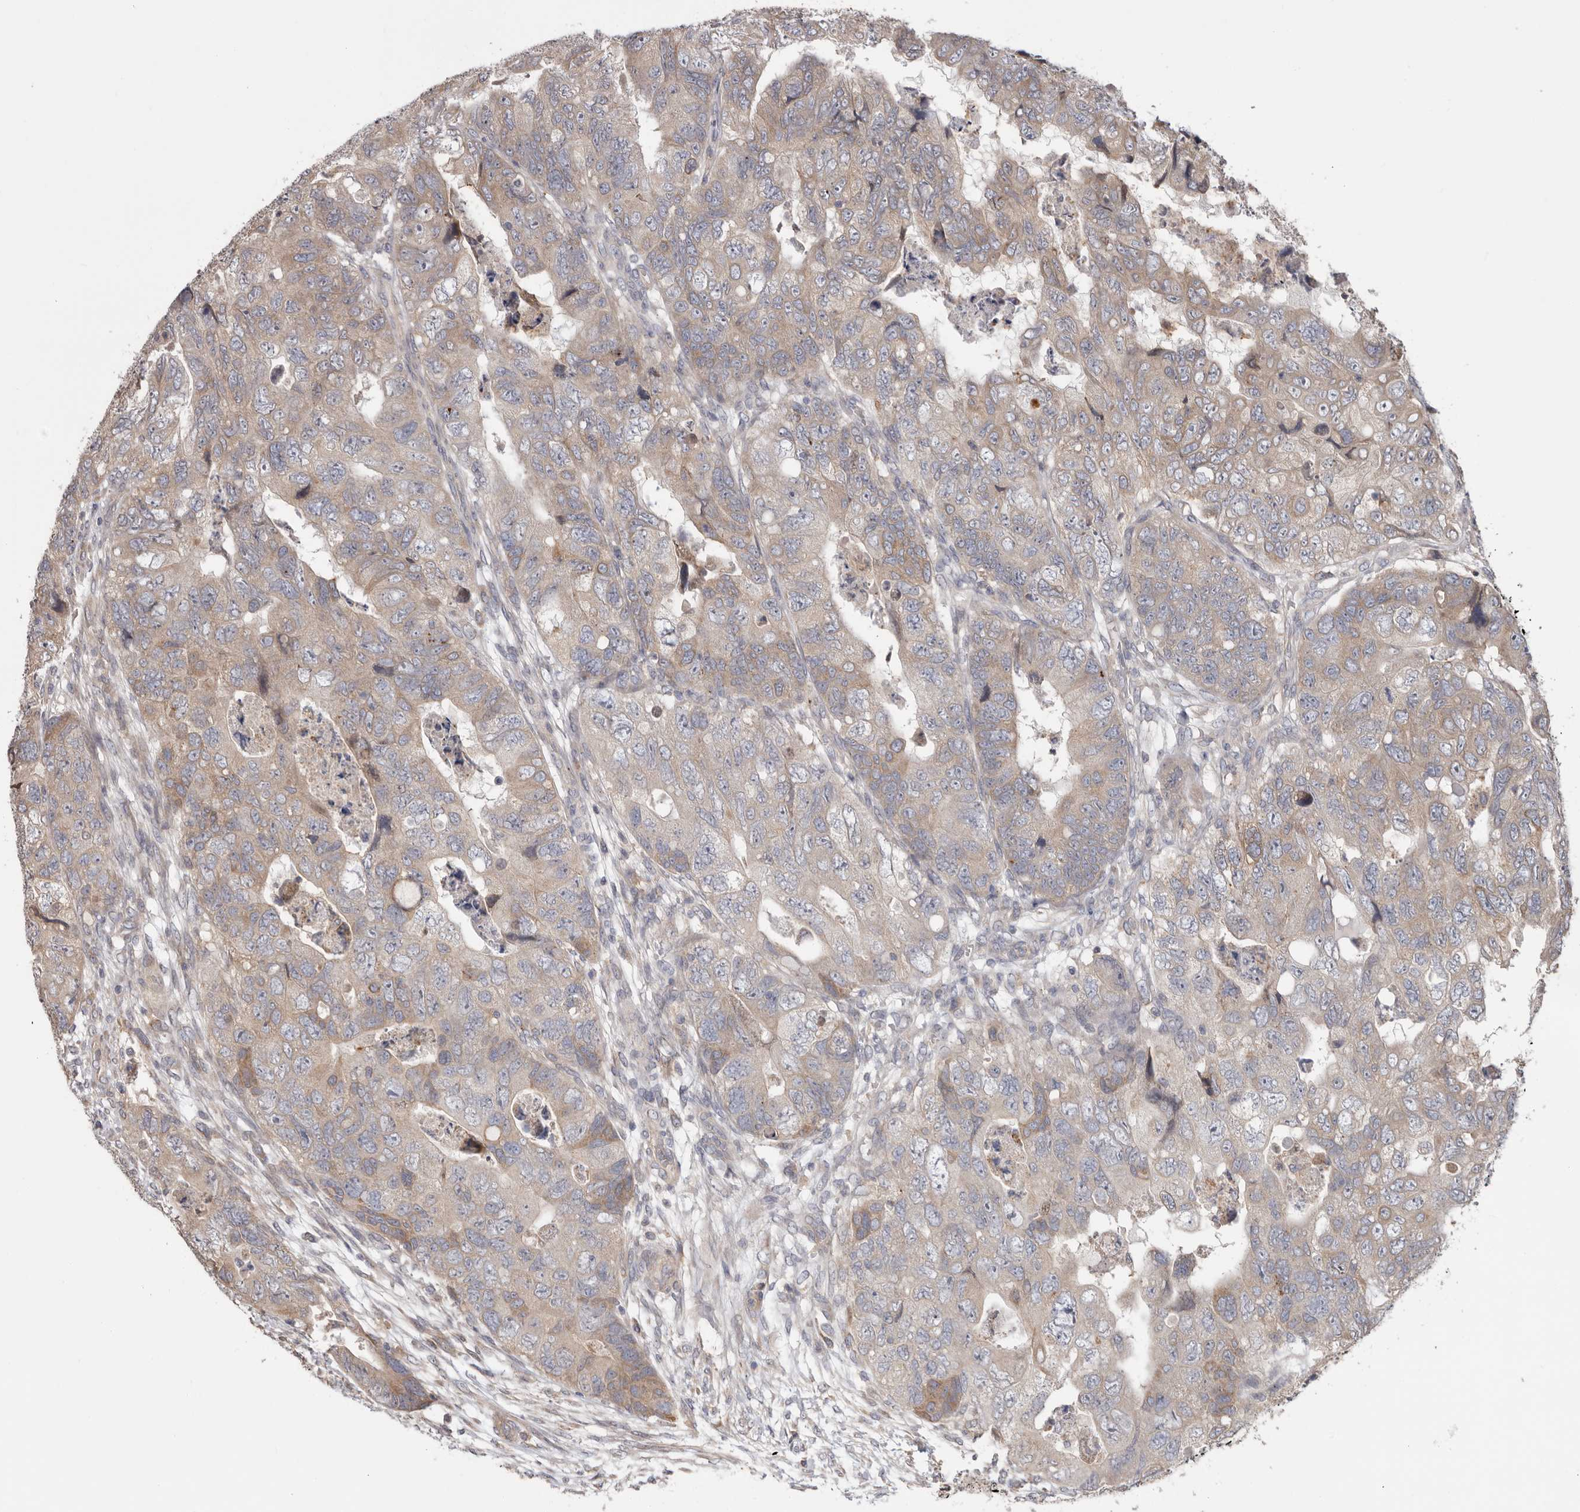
{"staining": {"intensity": "moderate", "quantity": "25%-75%", "location": "cytoplasmic/membranous"}, "tissue": "colorectal cancer", "cell_type": "Tumor cells", "image_type": "cancer", "snomed": [{"axis": "morphology", "description": "Adenocarcinoma, NOS"}, {"axis": "topography", "description": "Rectum"}], "caption": "Protein expression analysis of human colorectal cancer (adenocarcinoma) reveals moderate cytoplasmic/membranous positivity in approximately 25%-75% of tumor cells.", "gene": "TMUB1", "patient": {"sex": "male", "age": 63}}